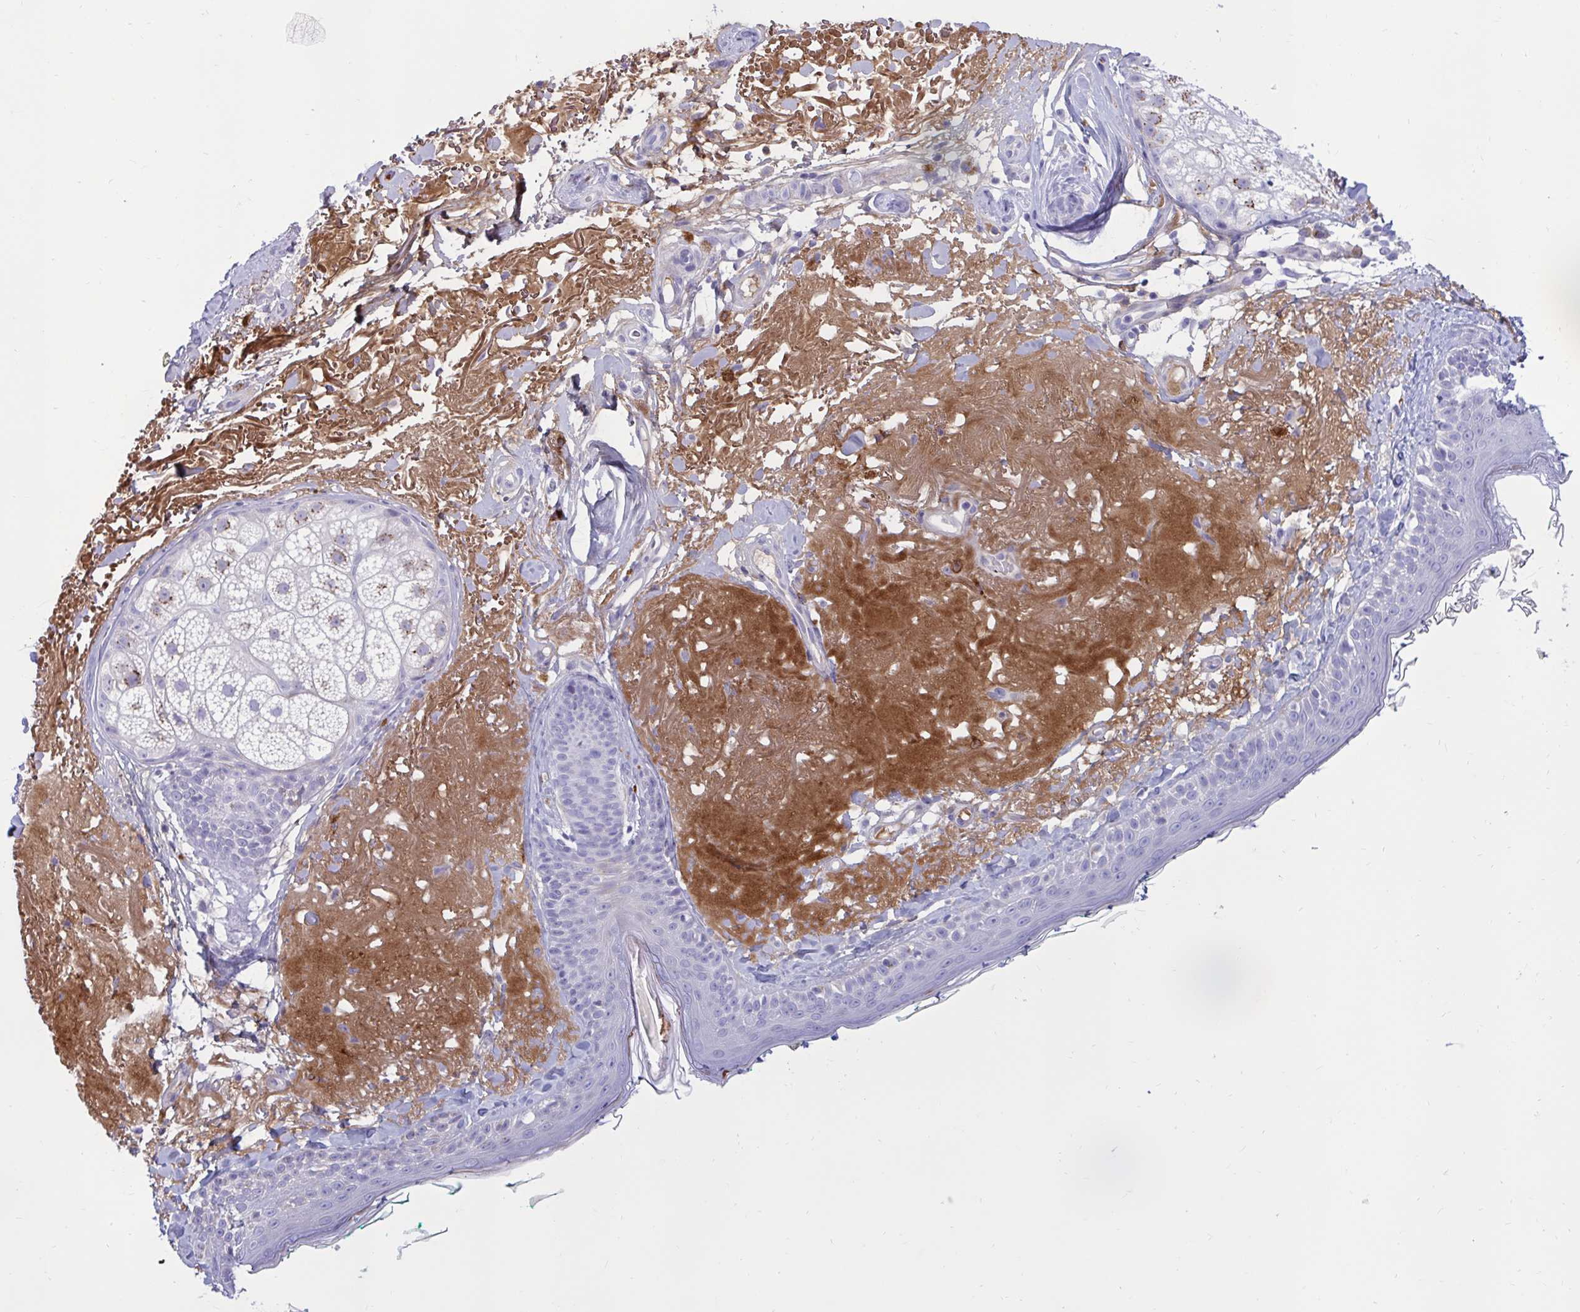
{"staining": {"intensity": "negative", "quantity": "none", "location": "none"}, "tissue": "skin", "cell_type": "Fibroblasts", "image_type": "normal", "snomed": [{"axis": "morphology", "description": "Normal tissue, NOS"}, {"axis": "topography", "description": "Skin"}], "caption": "The histopathology image reveals no significant positivity in fibroblasts of skin. (Immunohistochemistry, brightfield microscopy, high magnification).", "gene": "FAM219B", "patient": {"sex": "male", "age": 73}}